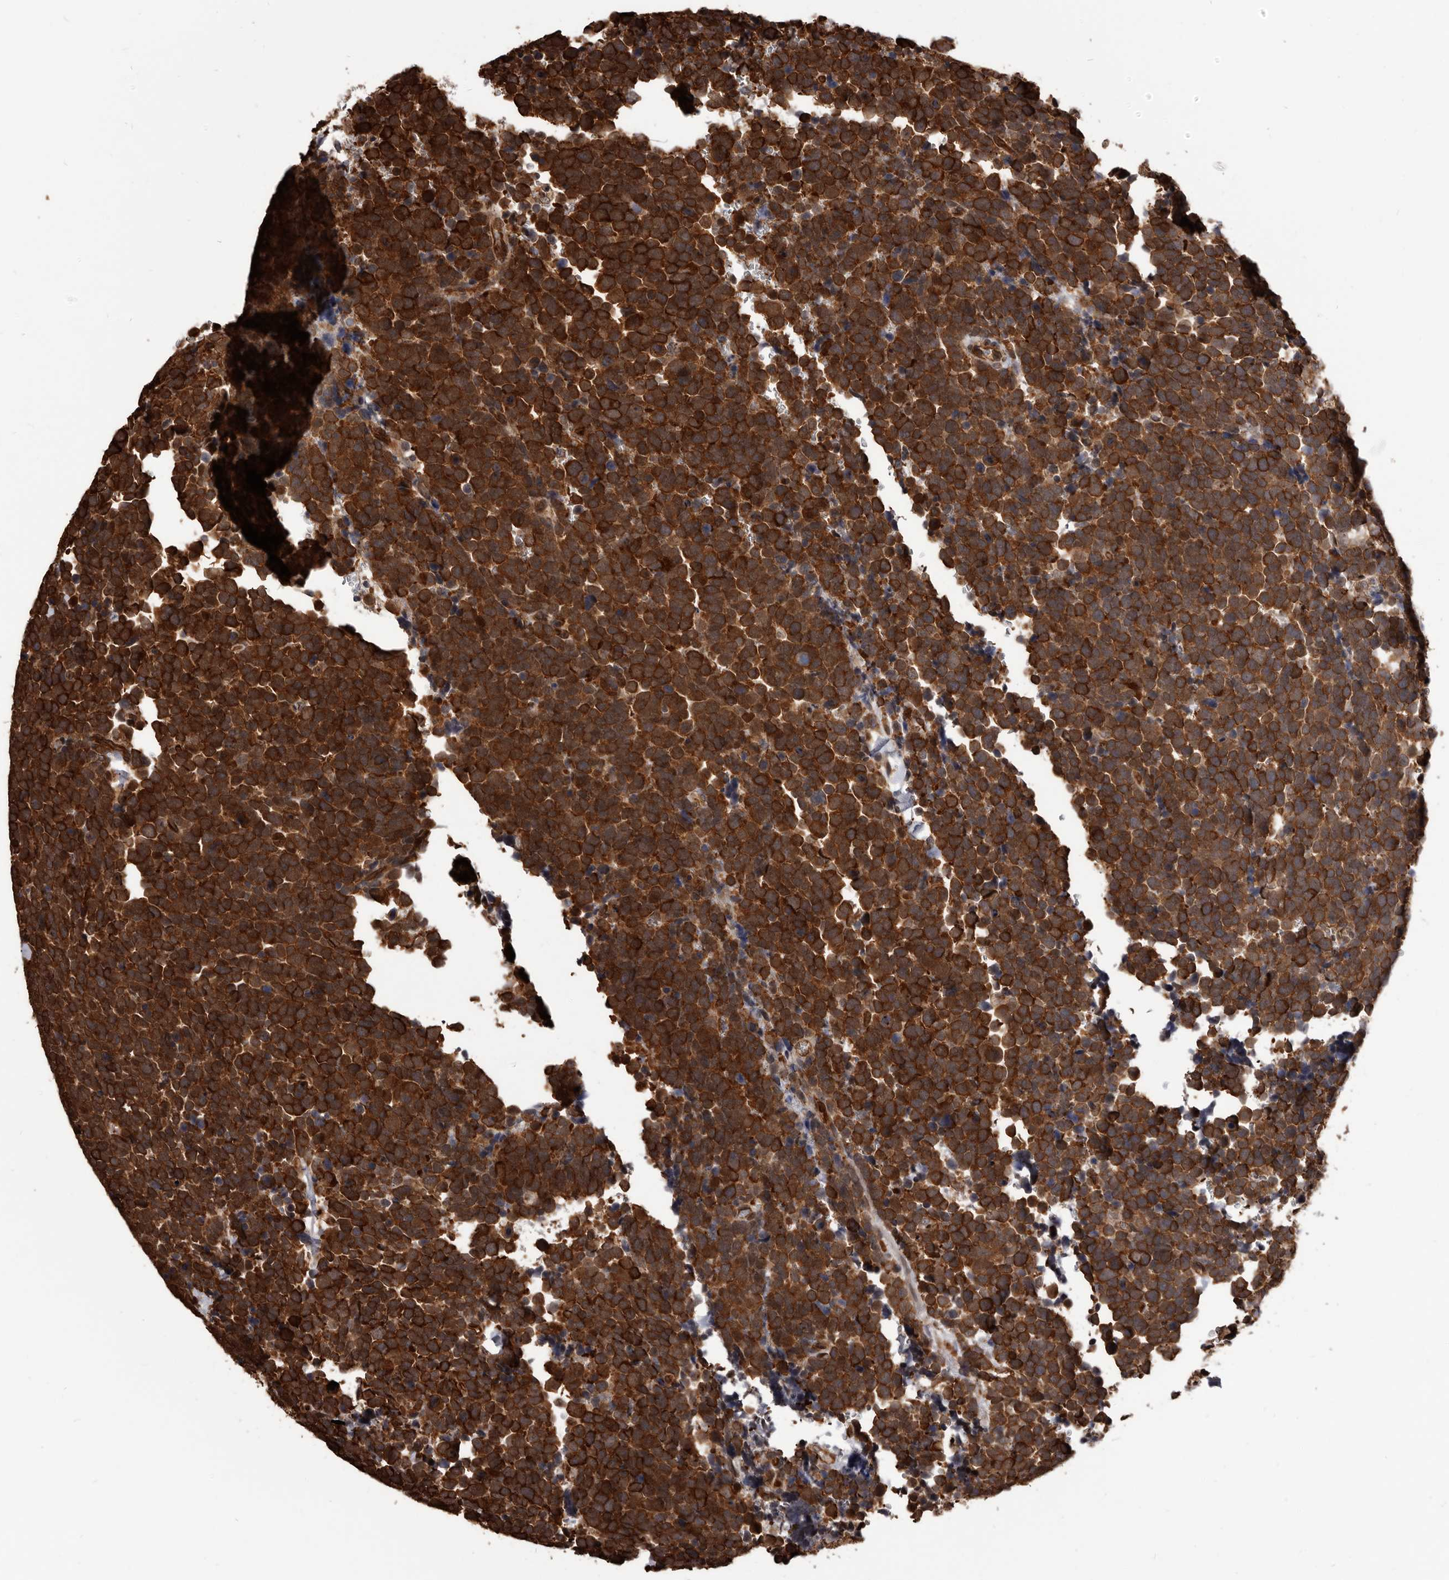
{"staining": {"intensity": "strong", "quantity": ">75%", "location": "cytoplasmic/membranous"}, "tissue": "urothelial cancer", "cell_type": "Tumor cells", "image_type": "cancer", "snomed": [{"axis": "morphology", "description": "Urothelial carcinoma, High grade"}, {"axis": "topography", "description": "Urinary bladder"}], "caption": "Urothelial cancer stained with immunohistochemistry (IHC) displays strong cytoplasmic/membranous expression in approximately >75% of tumor cells. (Brightfield microscopy of DAB IHC at high magnification).", "gene": "ADAMTS20", "patient": {"sex": "female", "age": 82}}